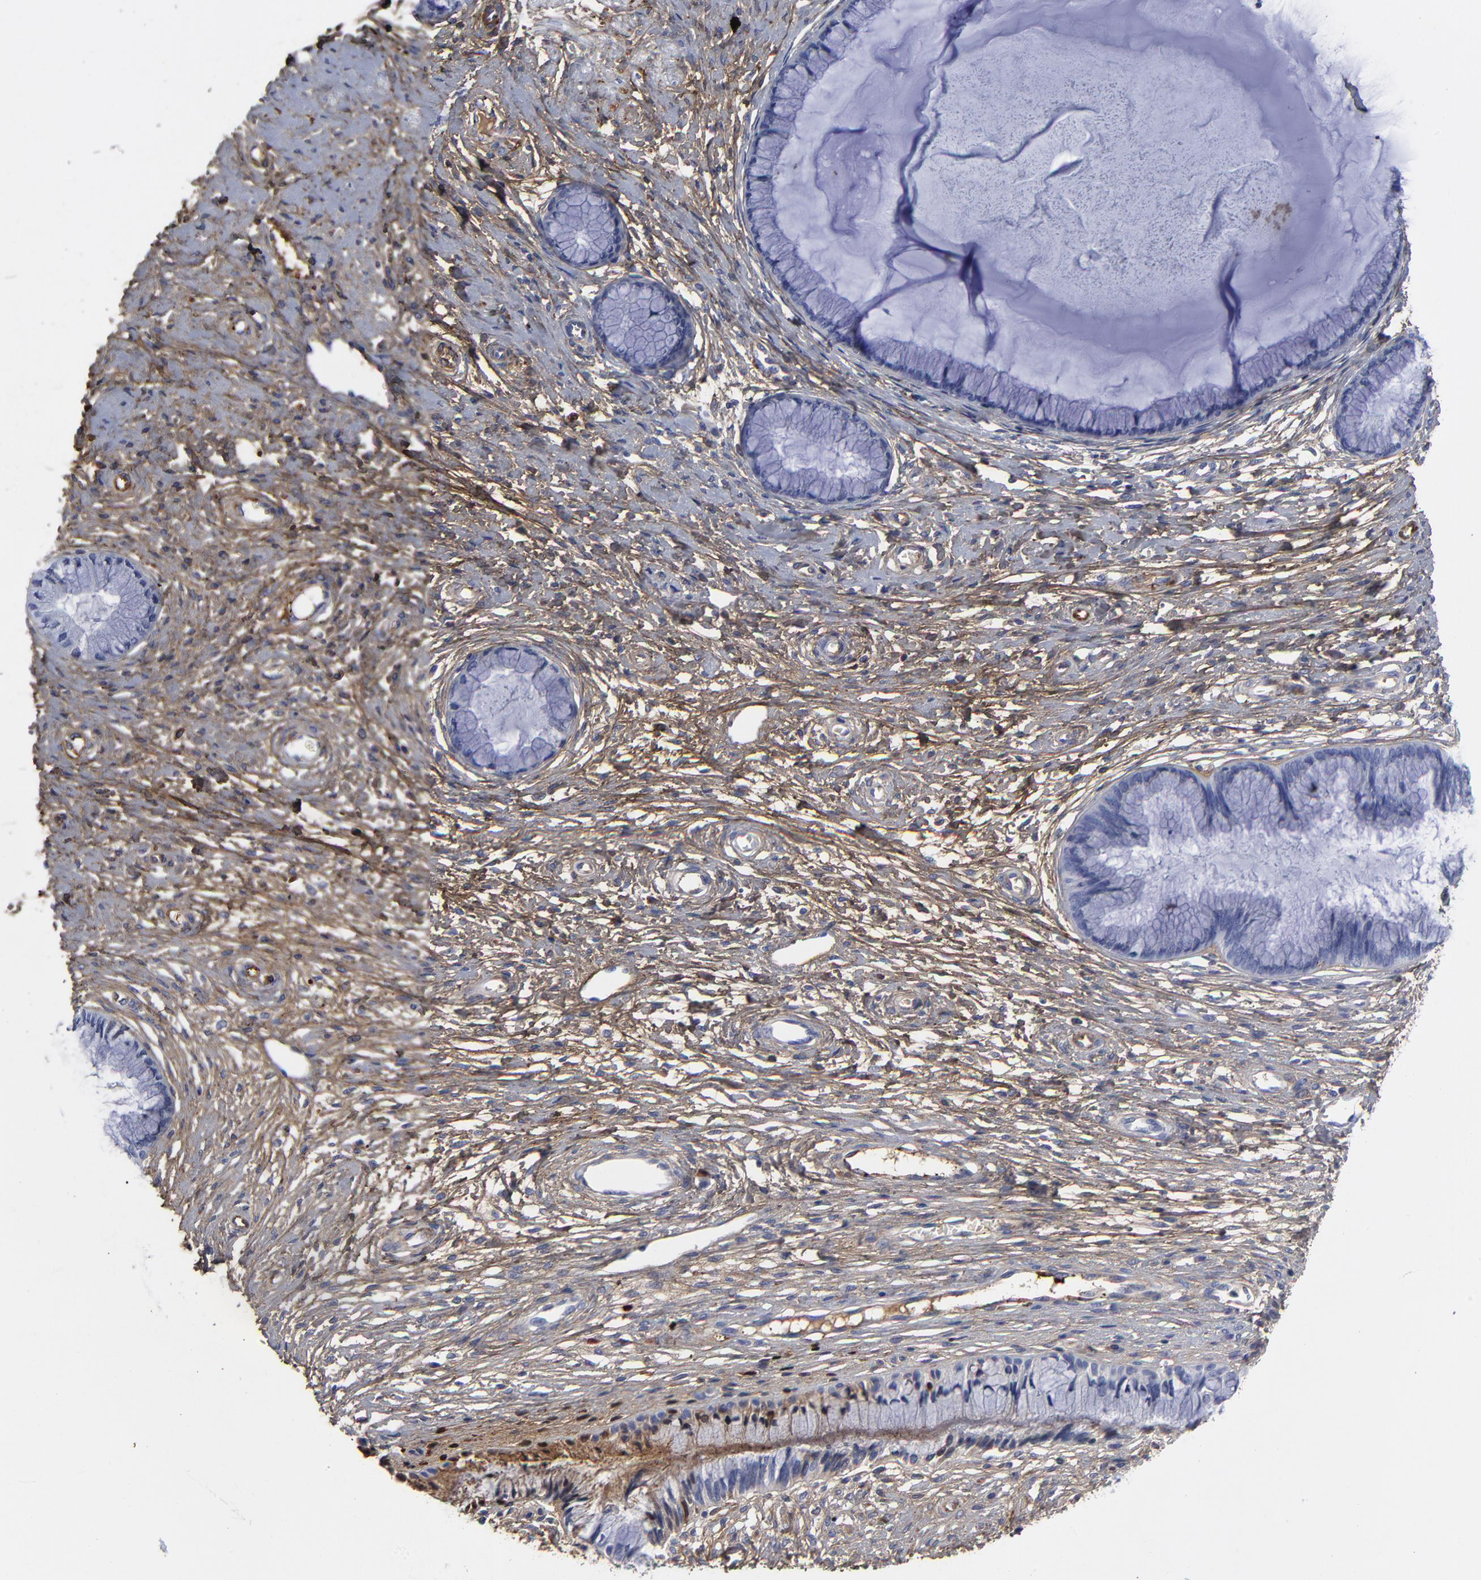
{"staining": {"intensity": "negative", "quantity": "none", "location": "none"}, "tissue": "cervix", "cell_type": "Glandular cells", "image_type": "normal", "snomed": [{"axis": "morphology", "description": "Normal tissue, NOS"}, {"axis": "topography", "description": "Cervix"}], "caption": "Immunohistochemistry (IHC) image of unremarkable cervix: cervix stained with DAB (3,3'-diaminobenzidine) displays no significant protein staining in glandular cells. Brightfield microscopy of immunohistochemistry (IHC) stained with DAB (3,3'-diaminobenzidine) (brown) and hematoxylin (blue), captured at high magnification.", "gene": "DCN", "patient": {"sex": "female", "age": 27}}